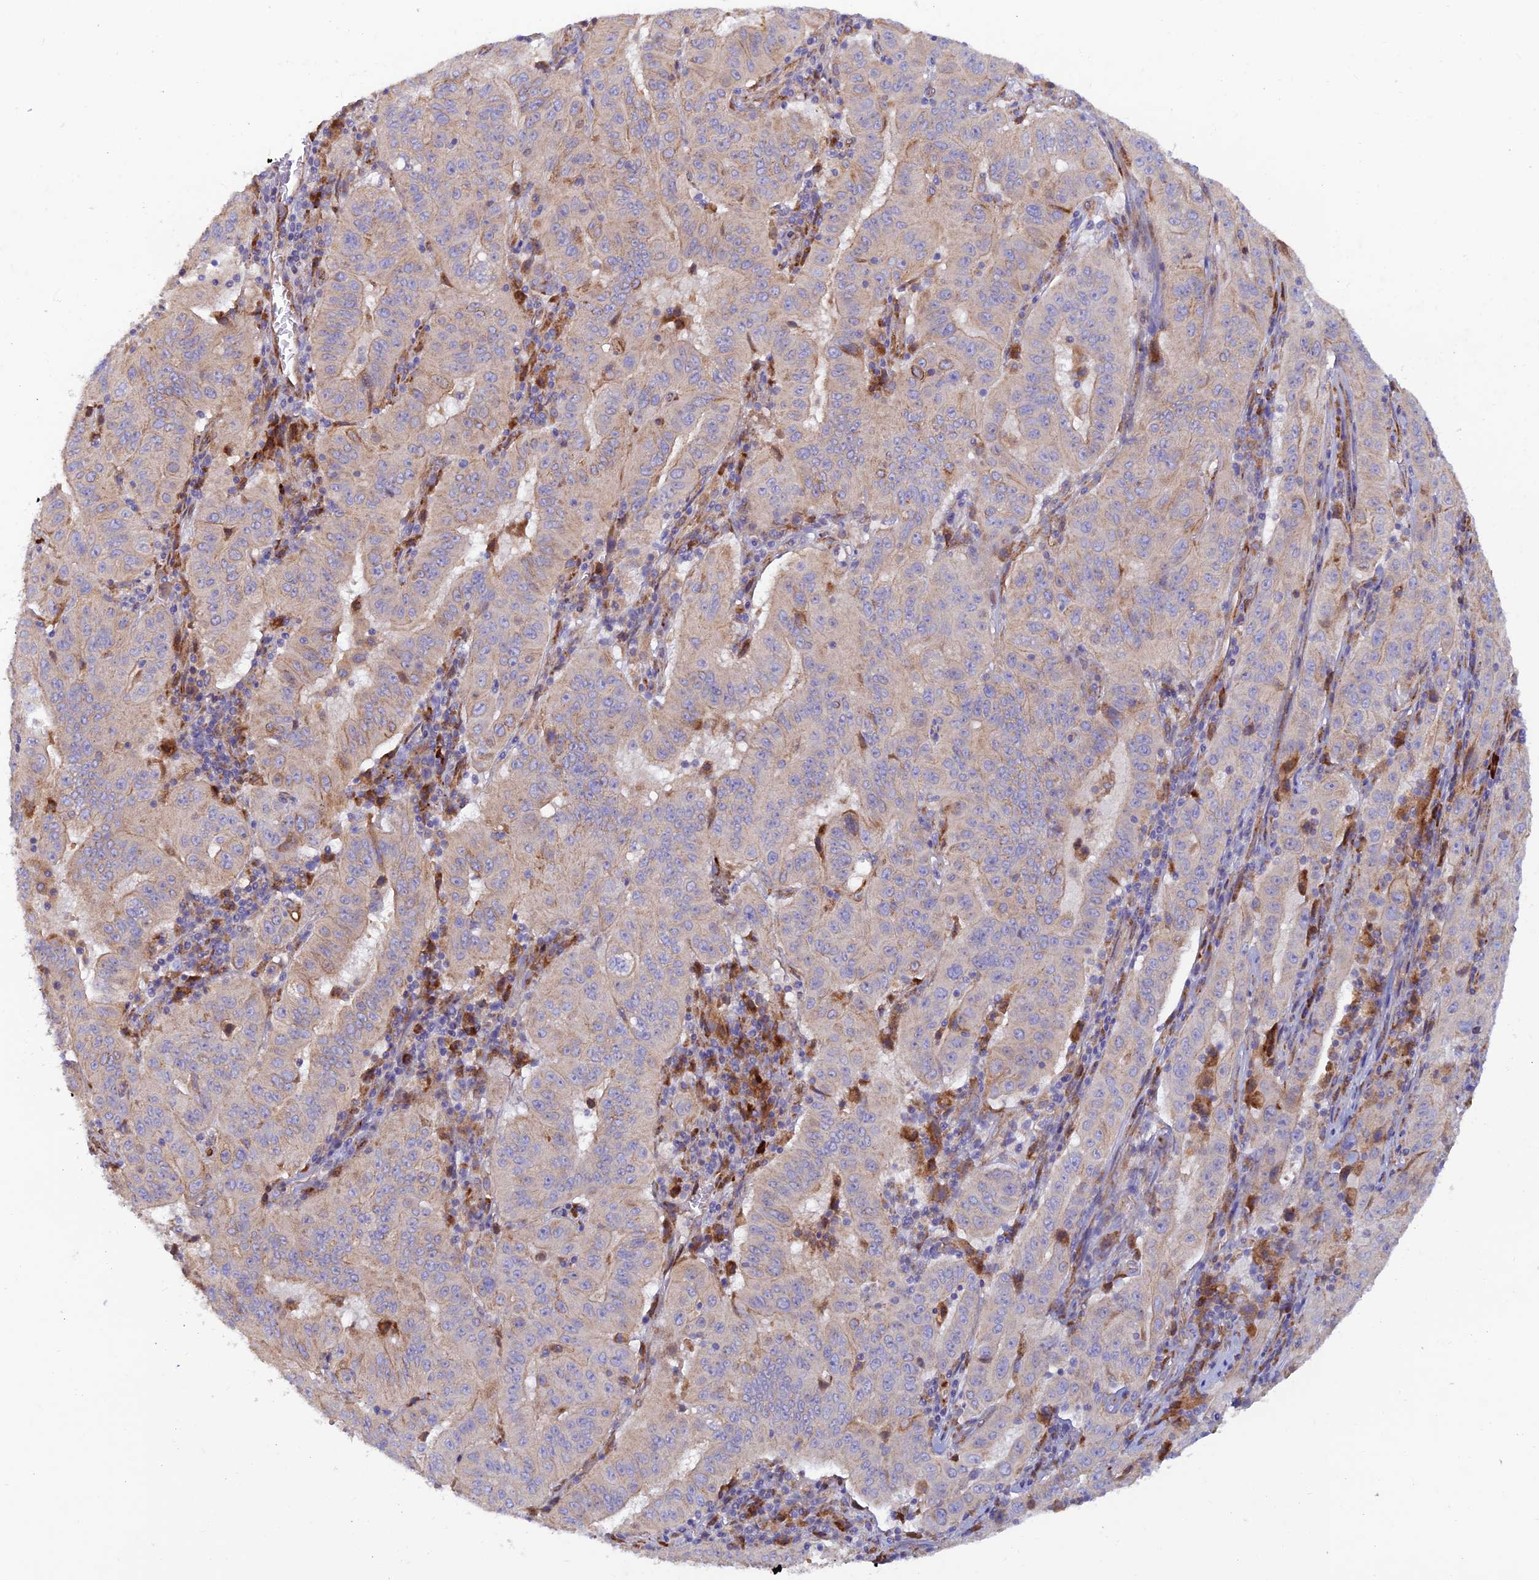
{"staining": {"intensity": "weak", "quantity": "25%-75%", "location": "cytoplasmic/membranous"}, "tissue": "pancreatic cancer", "cell_type": "Tumor cells", "image_type": "cancer", "snomed": [{"axis": "morphology", "description": "Adenocarcinoma, NOS"}, {"axis": "topography", "description": "Pancreas"}], "caption": "This histopathology image reveals pancreatic cancer (adenocarcinoma) stained with immunohistochemistry to label a protein in brown. The cytoplasmic/membranous of tumor cells show weak positivity for the protein. Nuclei are counter-stained blue.", "gene": "GMCL1", "patient": {"sex": "male", "age": 63}}